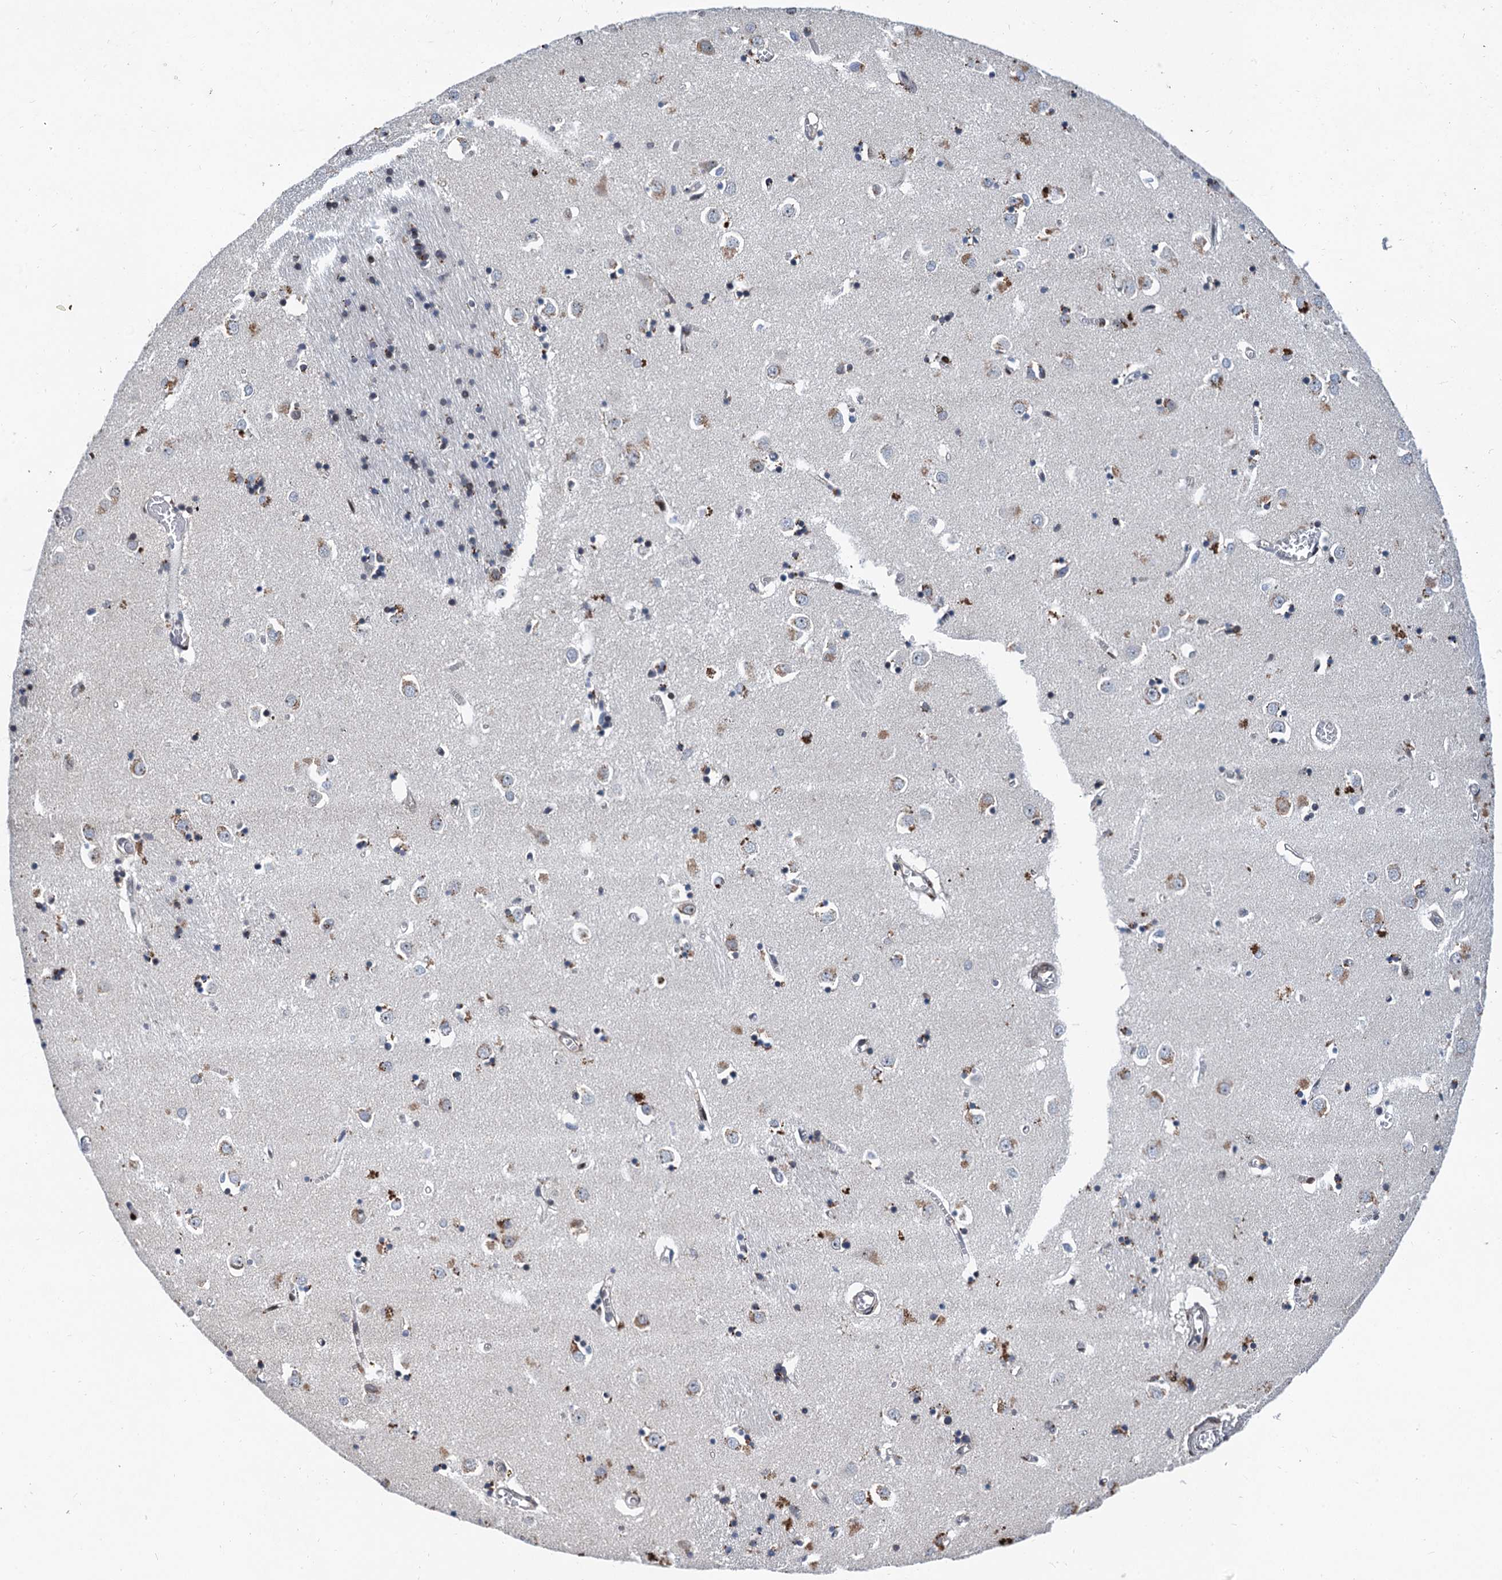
{"staining": {"intensity": "negative", "quantity": "none", "location": "none"}, "tissue": "caudate", "cell_type": "Glial cells", "image_type": "normal", "snomed": [{"axis": "morphology", "description": "Normal tissue, NOS"}, {"axis": "topography", "description": "Lateral ventricle wall"}], "caption": "Immunohistochemistry micrograph of benign caudate: caudate stained with DAB (3,3'-diaminobenzidine) shows no significant protein staining in glial cells.", "gene": "FAM217B", "patient": {"sex": "male", "age": 70}}